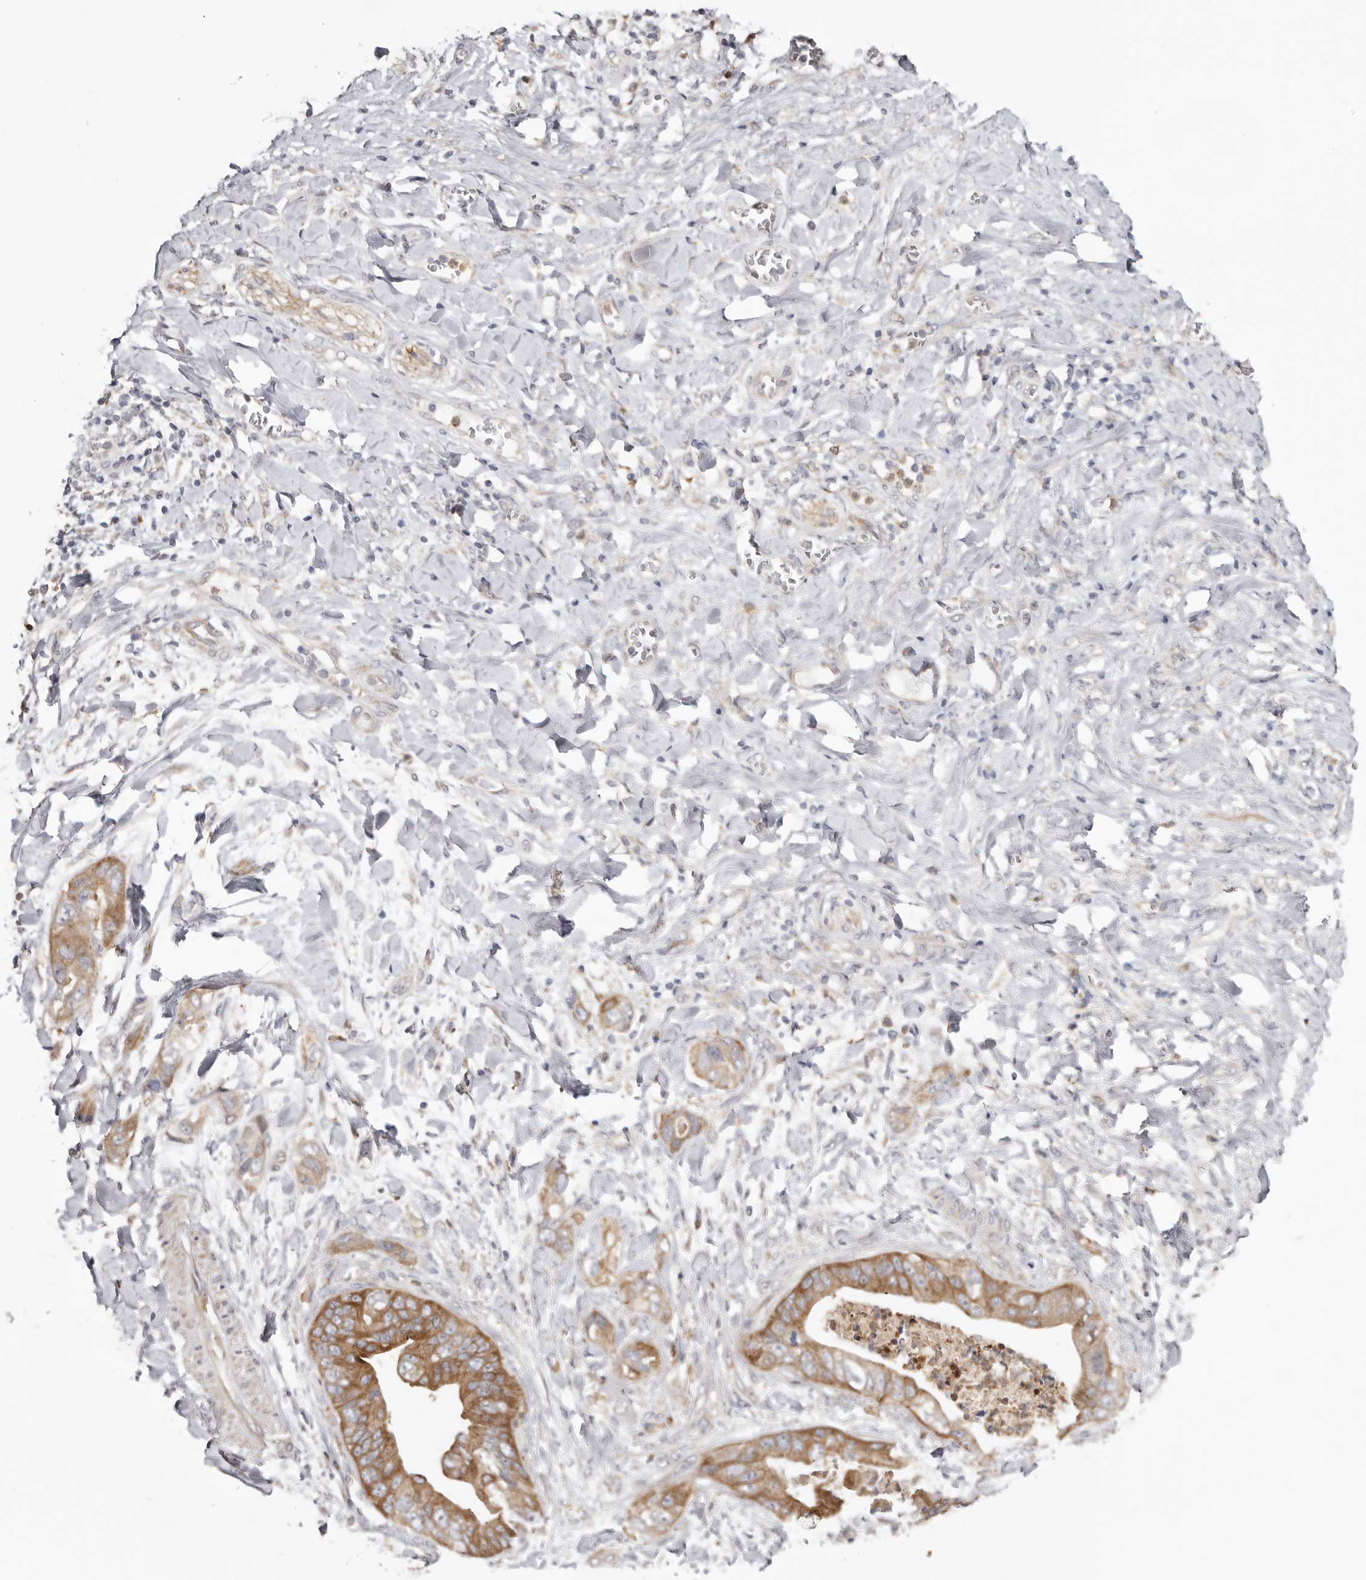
{"staining": {"intensity": "moderate", "quantity": ">75%", "location": "cytoplasmic/membranous"}, "tissue": "pancreatic cancer", "cell_type": "Tumor cells", "image_type": "cancer", "snomed": [{"axis": "morphology", "description": "Adenocarcinoma, NOS"}, {"axis": "topography", "description": "Pancreas"}], "caption": "IHC image of human pancreatic adenocarcinoma stained for a protein (brown), which exhibits medium levels of moderate cytoplasmic/membranous staining in approximately >75% of tumor cells.", "gene": "MSRB2", "patient": {"sex": "female", "age": 78}}